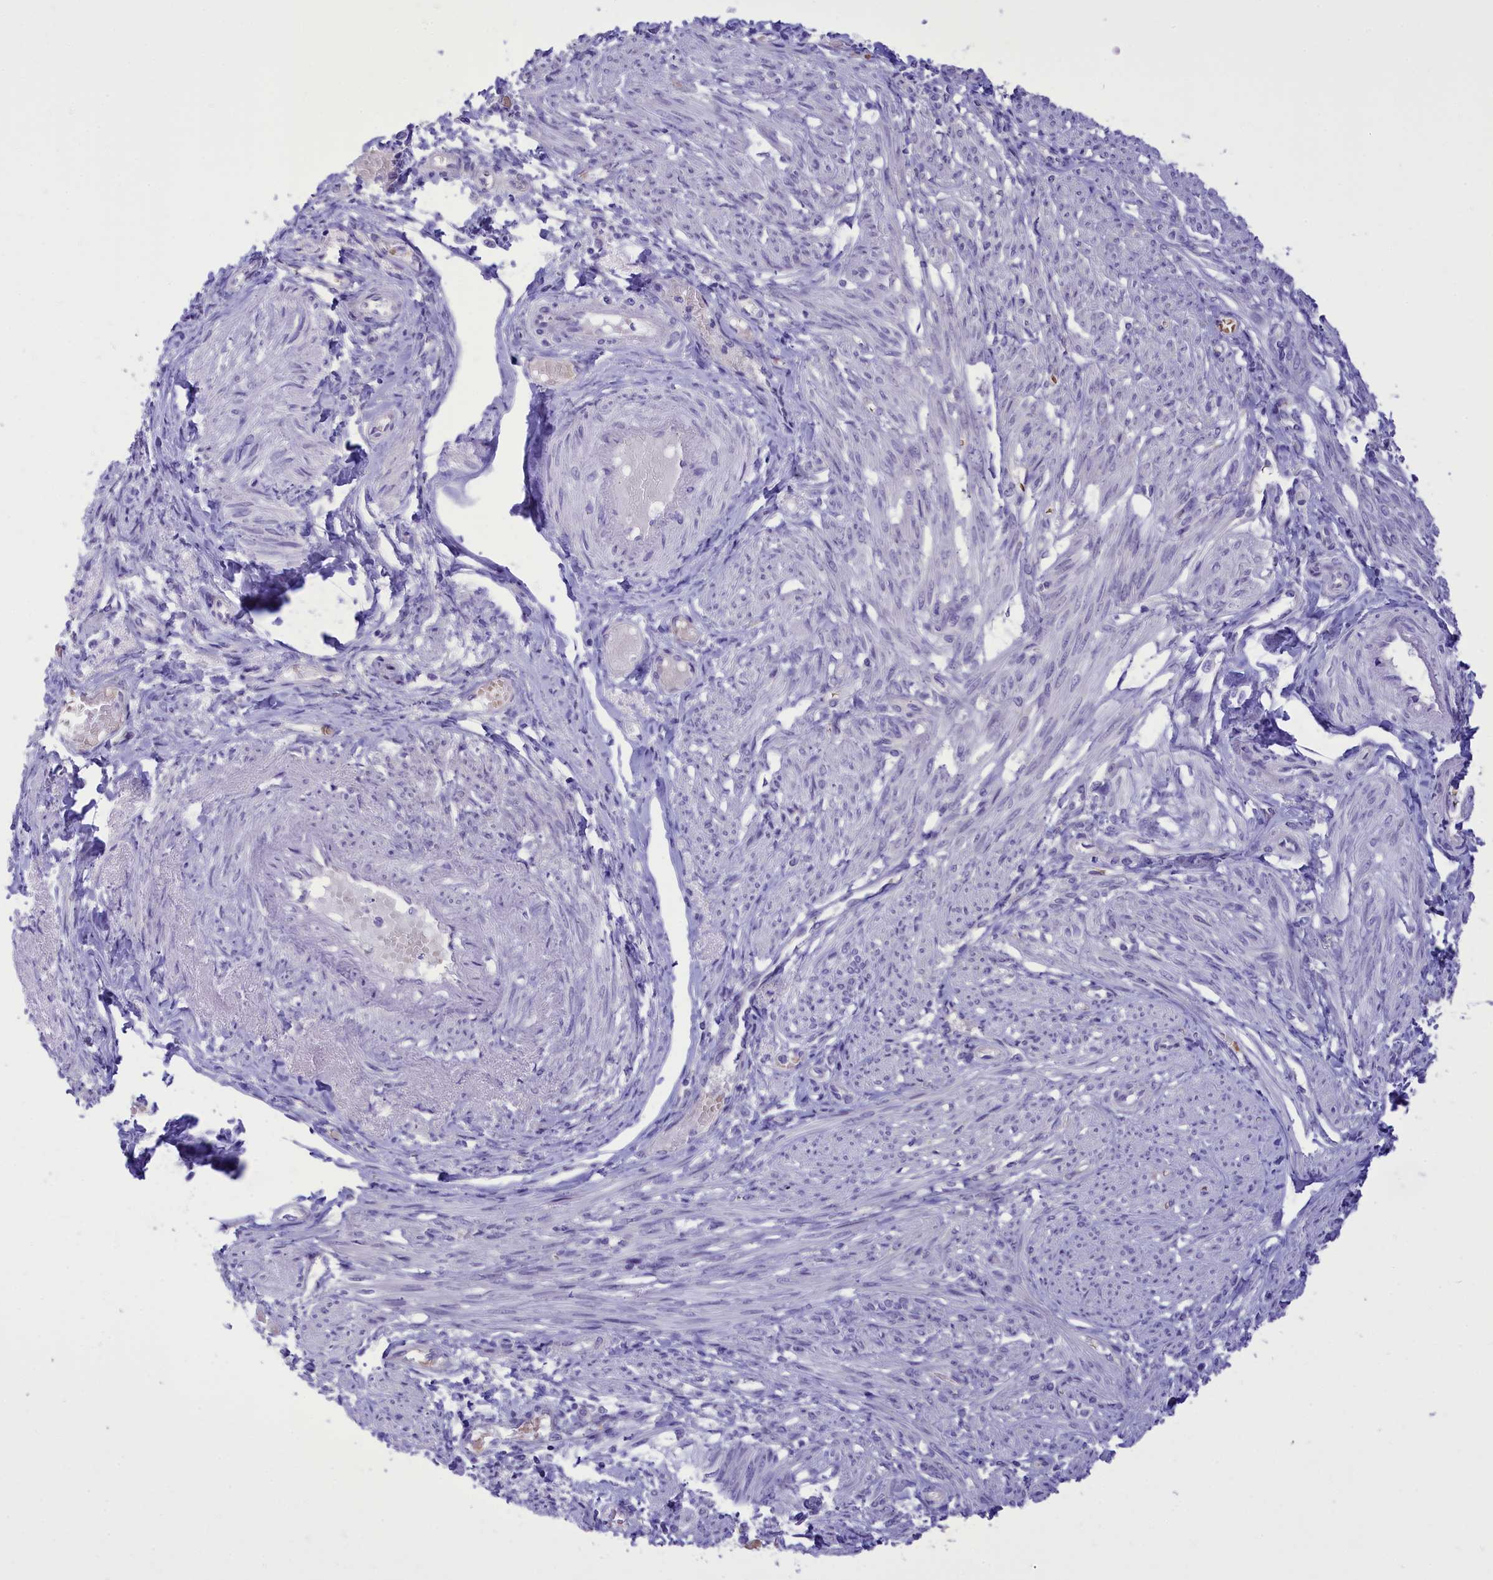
{"staining": {"intensity": "negative", "quantity": "none", "location": "none"}, "tissue": "smooth muscle", "cell_type": "Smooth muscle cells", "image_type": "normal", "snomed": [{"axis": "morphology", "description": "Normal tissue, NOS"}, {"axis": "topography", "description": "Smooth muscle"}], "caption": "A high-resolution image shows immunohistochemistry (IHC) staining of unremarkable smooth muscle, which demonstrates no significant staining in smooth muscle cells.", "gene": "DCAF16", "patient": {"sex": "female", "age": 39}}